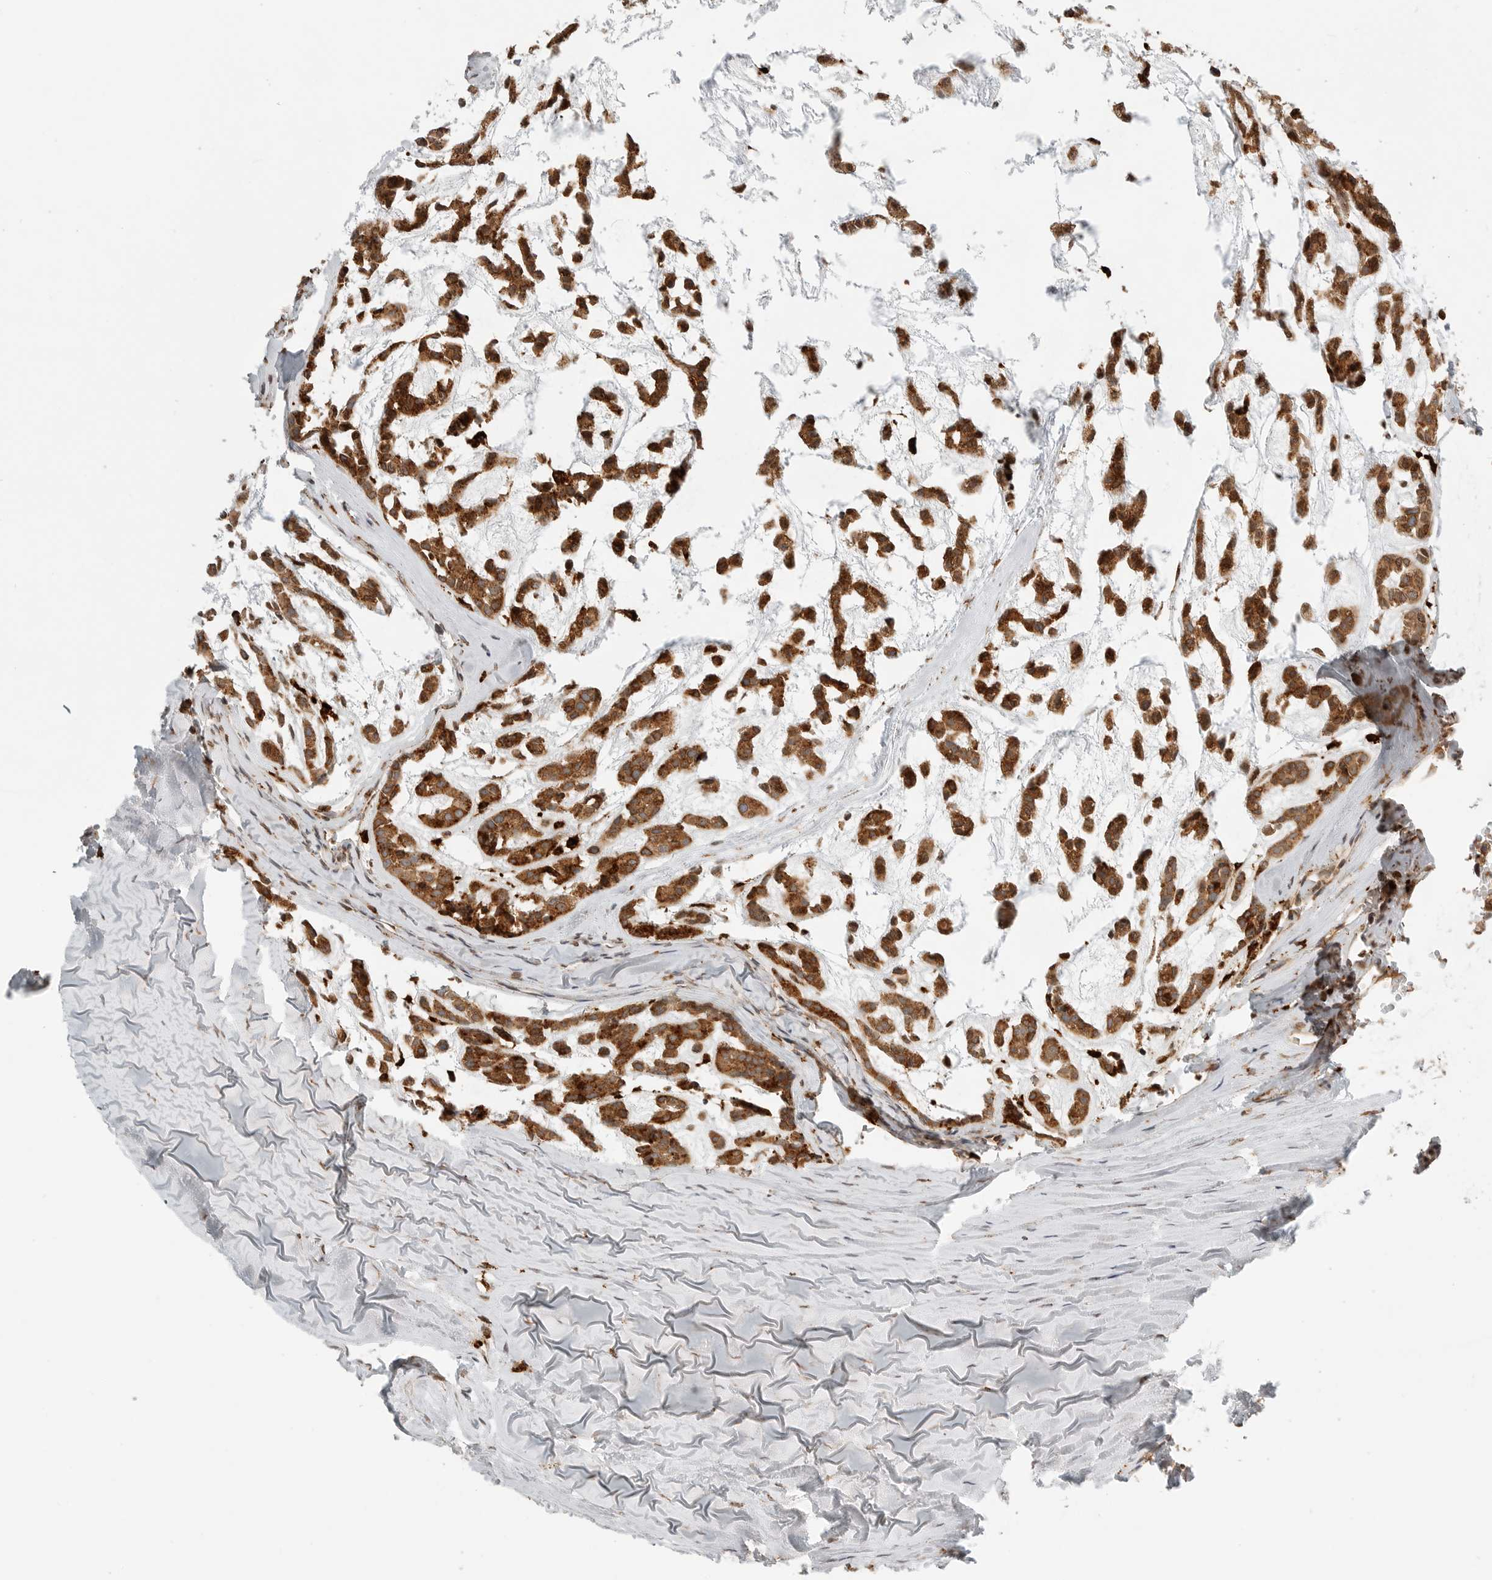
{"staining": {"intensity": "strong", "quantity": ">75%", "location": "cytoplasmic/membranous"}, "tissue": "head and neck cancer", "cell_type": "Tumor cells", "image_type": "cancer", "snomed": [{"axis": "morphology", "description": "Adenocarcinoma, NOS"}, {"axis": "morphology", "description": "Adenoma, NOS"}, {"axis": "topography", "description": "Head-Neck"}], "caption": "Tumor cells display high levels of strong cytoplasmic/membranous staining in approximately >75% of cells in head and neck cancer.", "gene": "IDUA", "patient": {"sex": "female", "age": 55}}